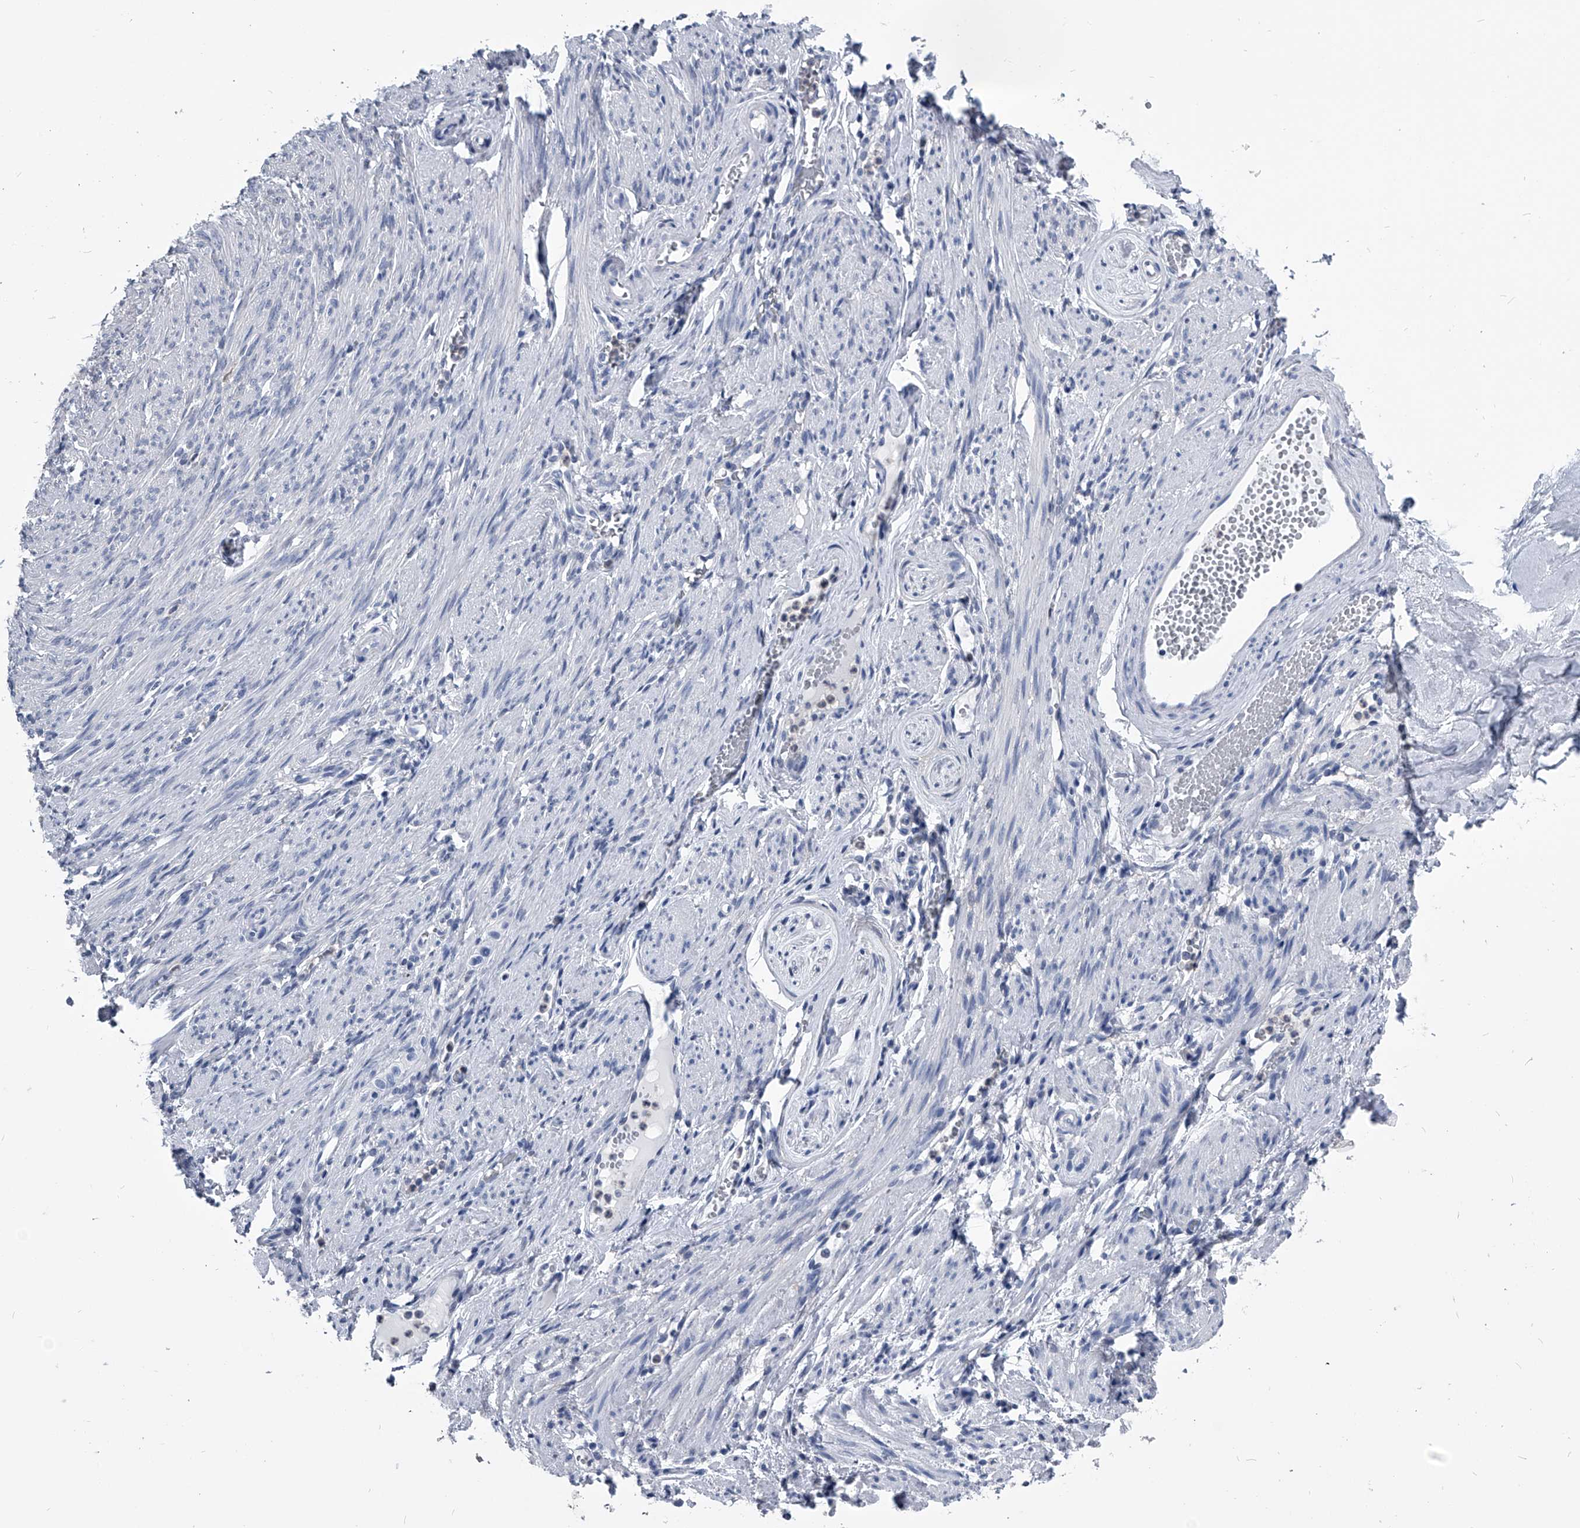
{"staining": {"intensity": "moderate", "quantity": ">75%", "location": "cytoplasmic/membranous"}, "tissue": "adipose tissue", "cell_type": "Adipocytes", "image_type": "normal", "snomed": [{"axis": "morphology", "description": "Normal tissue, NOS"}, {"axis": "topography", "description": "Smooth muscle"}, {"axis": "topography", "description": "Peripheral nerve tissue"}], "caption": "Adipocytes reveal medium levels of moderate cytoplasmic/membranous expression in approximately >75% of cells in unremarkable human adipose tissue.", "gene": "PDXK", "patient": {"sex": "female", "age": 39}}